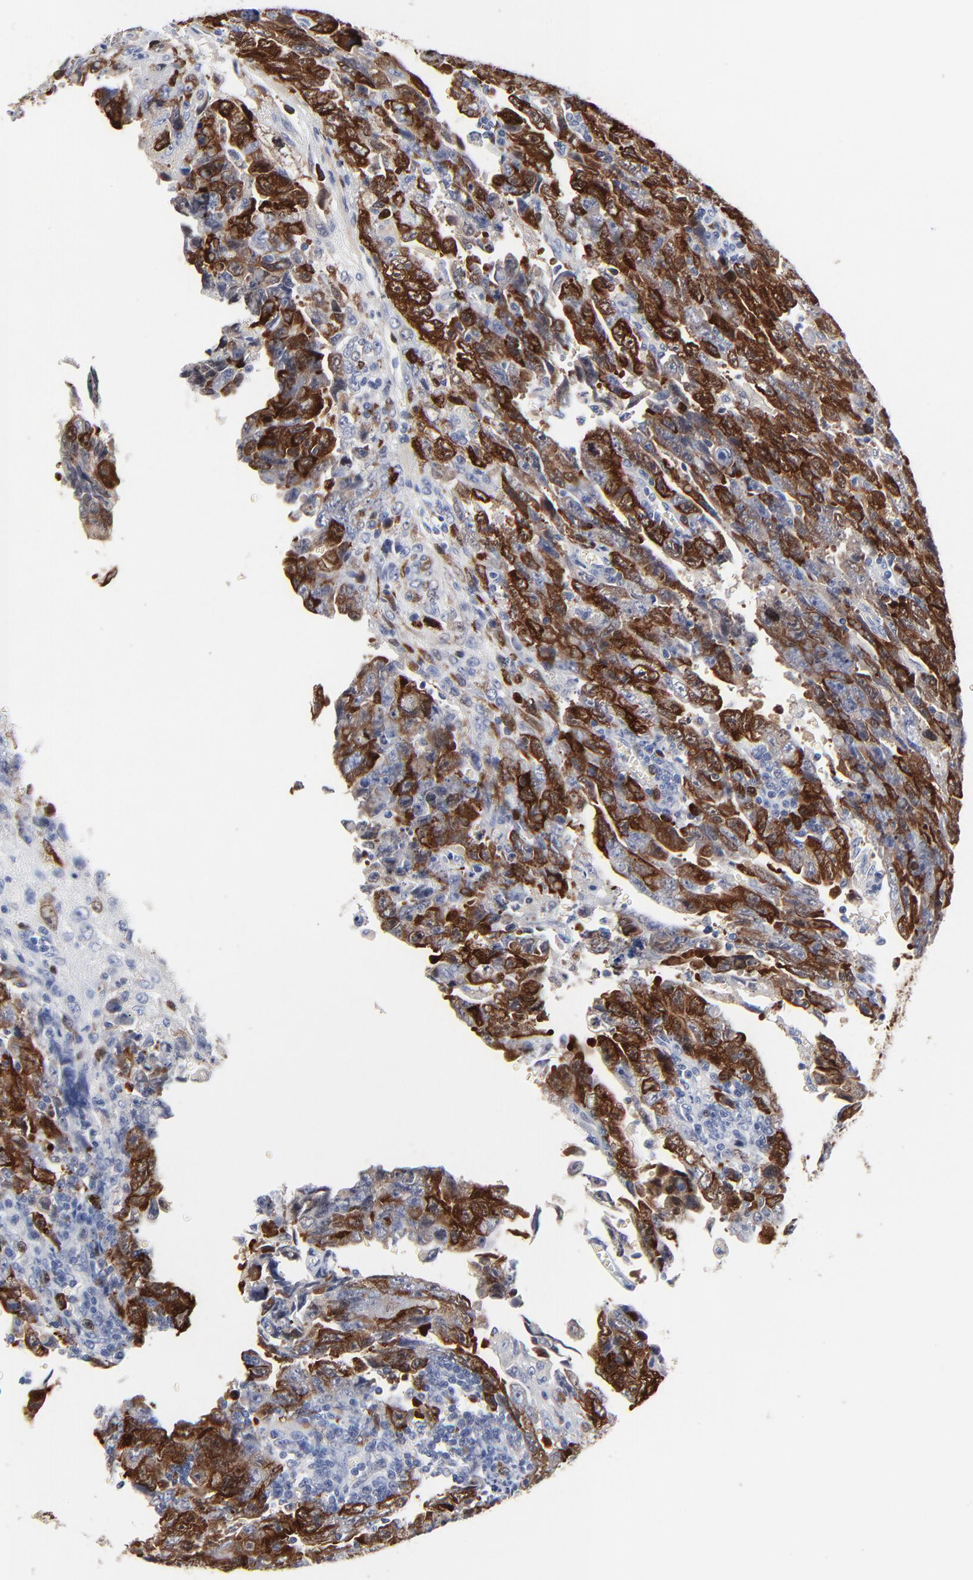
{"staining": {"intensity": "strong", "quantity": ">75%", "location": "cytoplasmic/membranous,nuclear"}, "tissue": "testis cancer", "cell_type": "Tumor cells", "image_type": "cancer", "snomed": [{"axis": "morphology", "description": "Carcinoma, Embryonal, NOS"}, {"axis": "topography", "description": "Testis"}], "caption": "A high amount of strong cytoplasmic/membranous and nuclear staining is present in approximately >75% of tumor cells in embryonal carcinoma (testis) tissue. Nuclei are stained in blue.", "gene": "CDK1", "patient": {"sex": "male", "age": 28}}